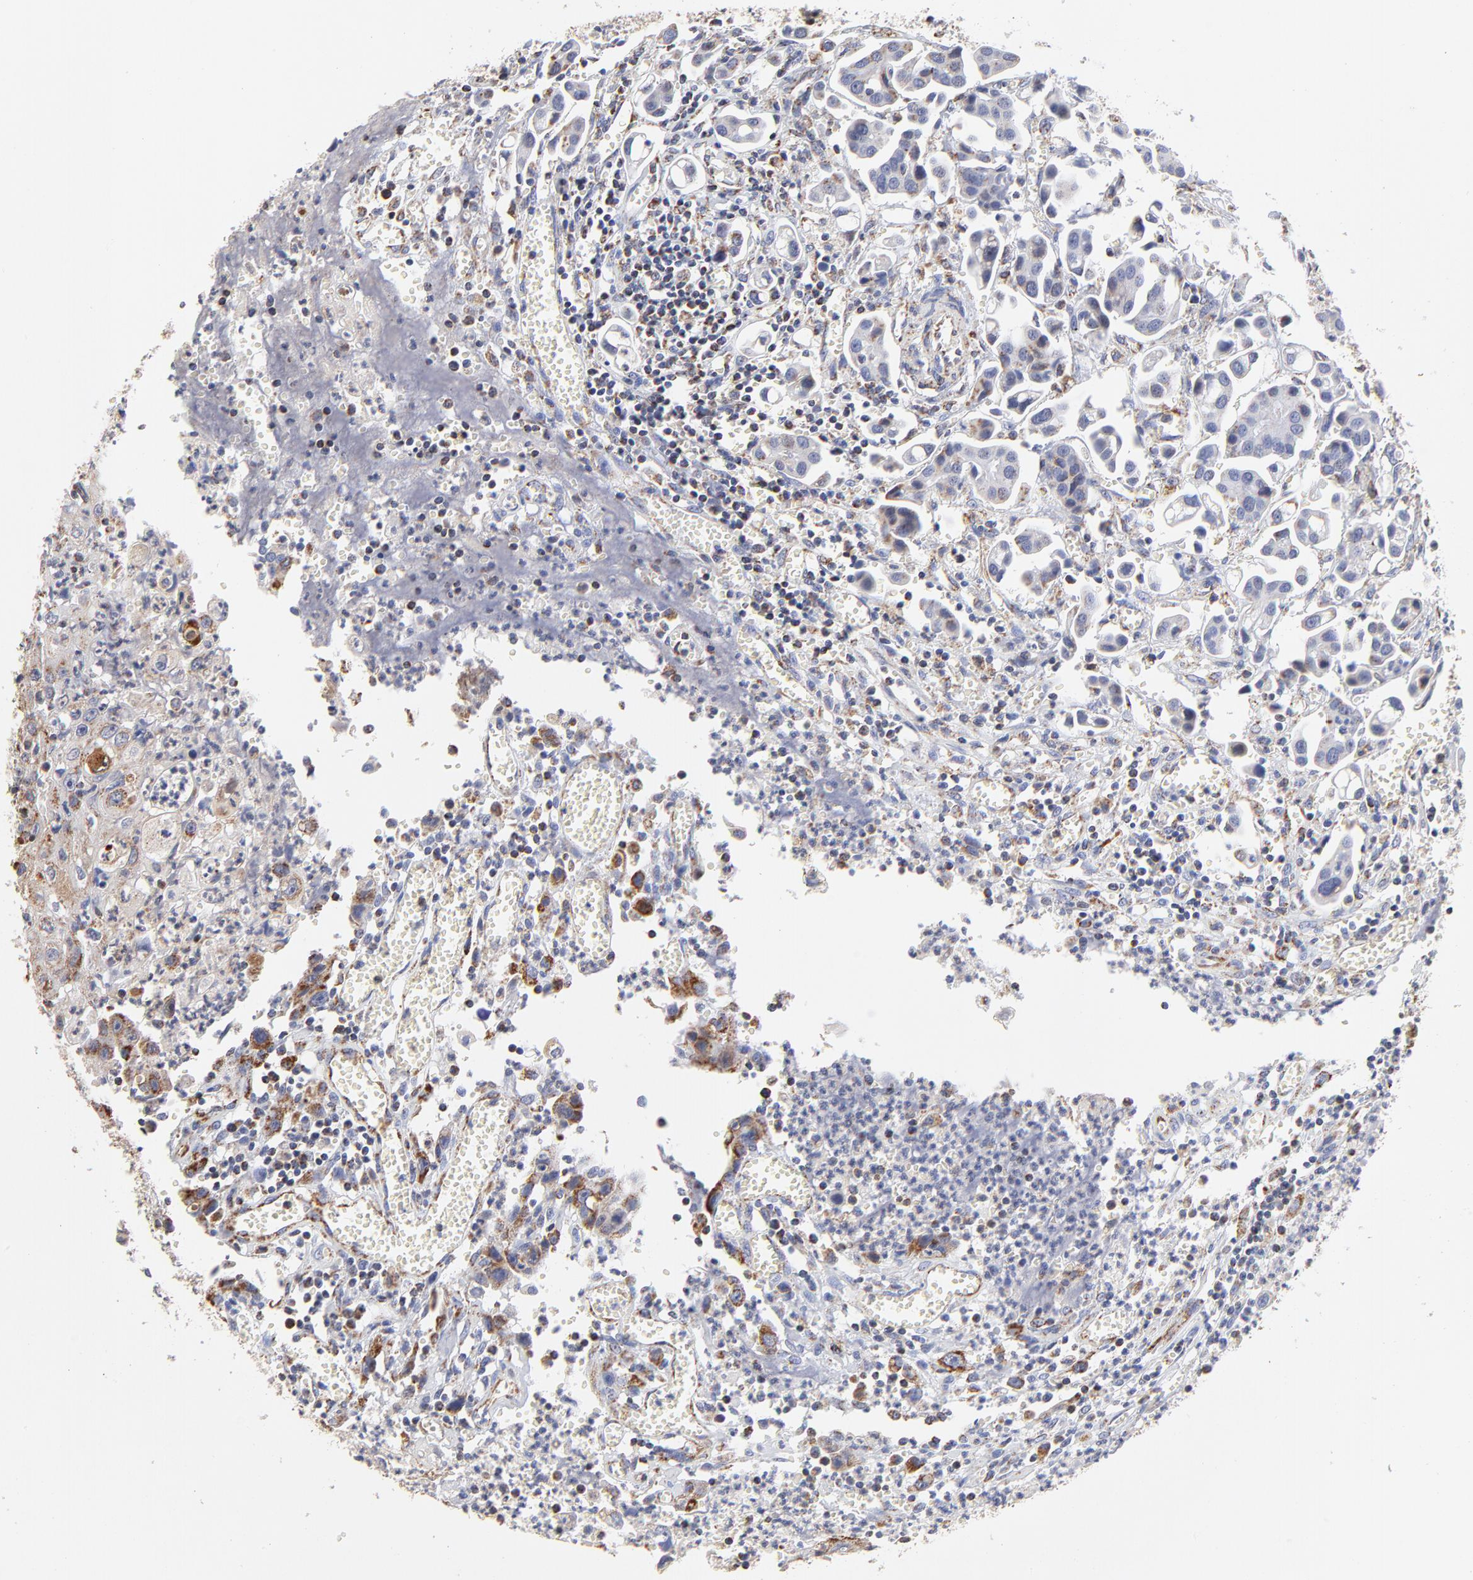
{"staining": {"intensity": "moderate", "quantity": ">75%", "location": "cytoplasmic/membranous"}, "tissue": "urothelial cancer", "cell_type": "Tumor cells", "image_type": "cancer", "snomed": [{"axis": "morphology", "description": "Urothelial carcinoma, High grade"}, {"axis": "topography", "description": "Urinary bladder"}], "caption": "Urothelial cancer stained with immunohistochemistry (IHC) reveals moderate cytoplasmic/membranous expression in approximately >75% of tumor cells.", "gene": "SSBP1", "patient": {"sex": "male", "age": 66}}